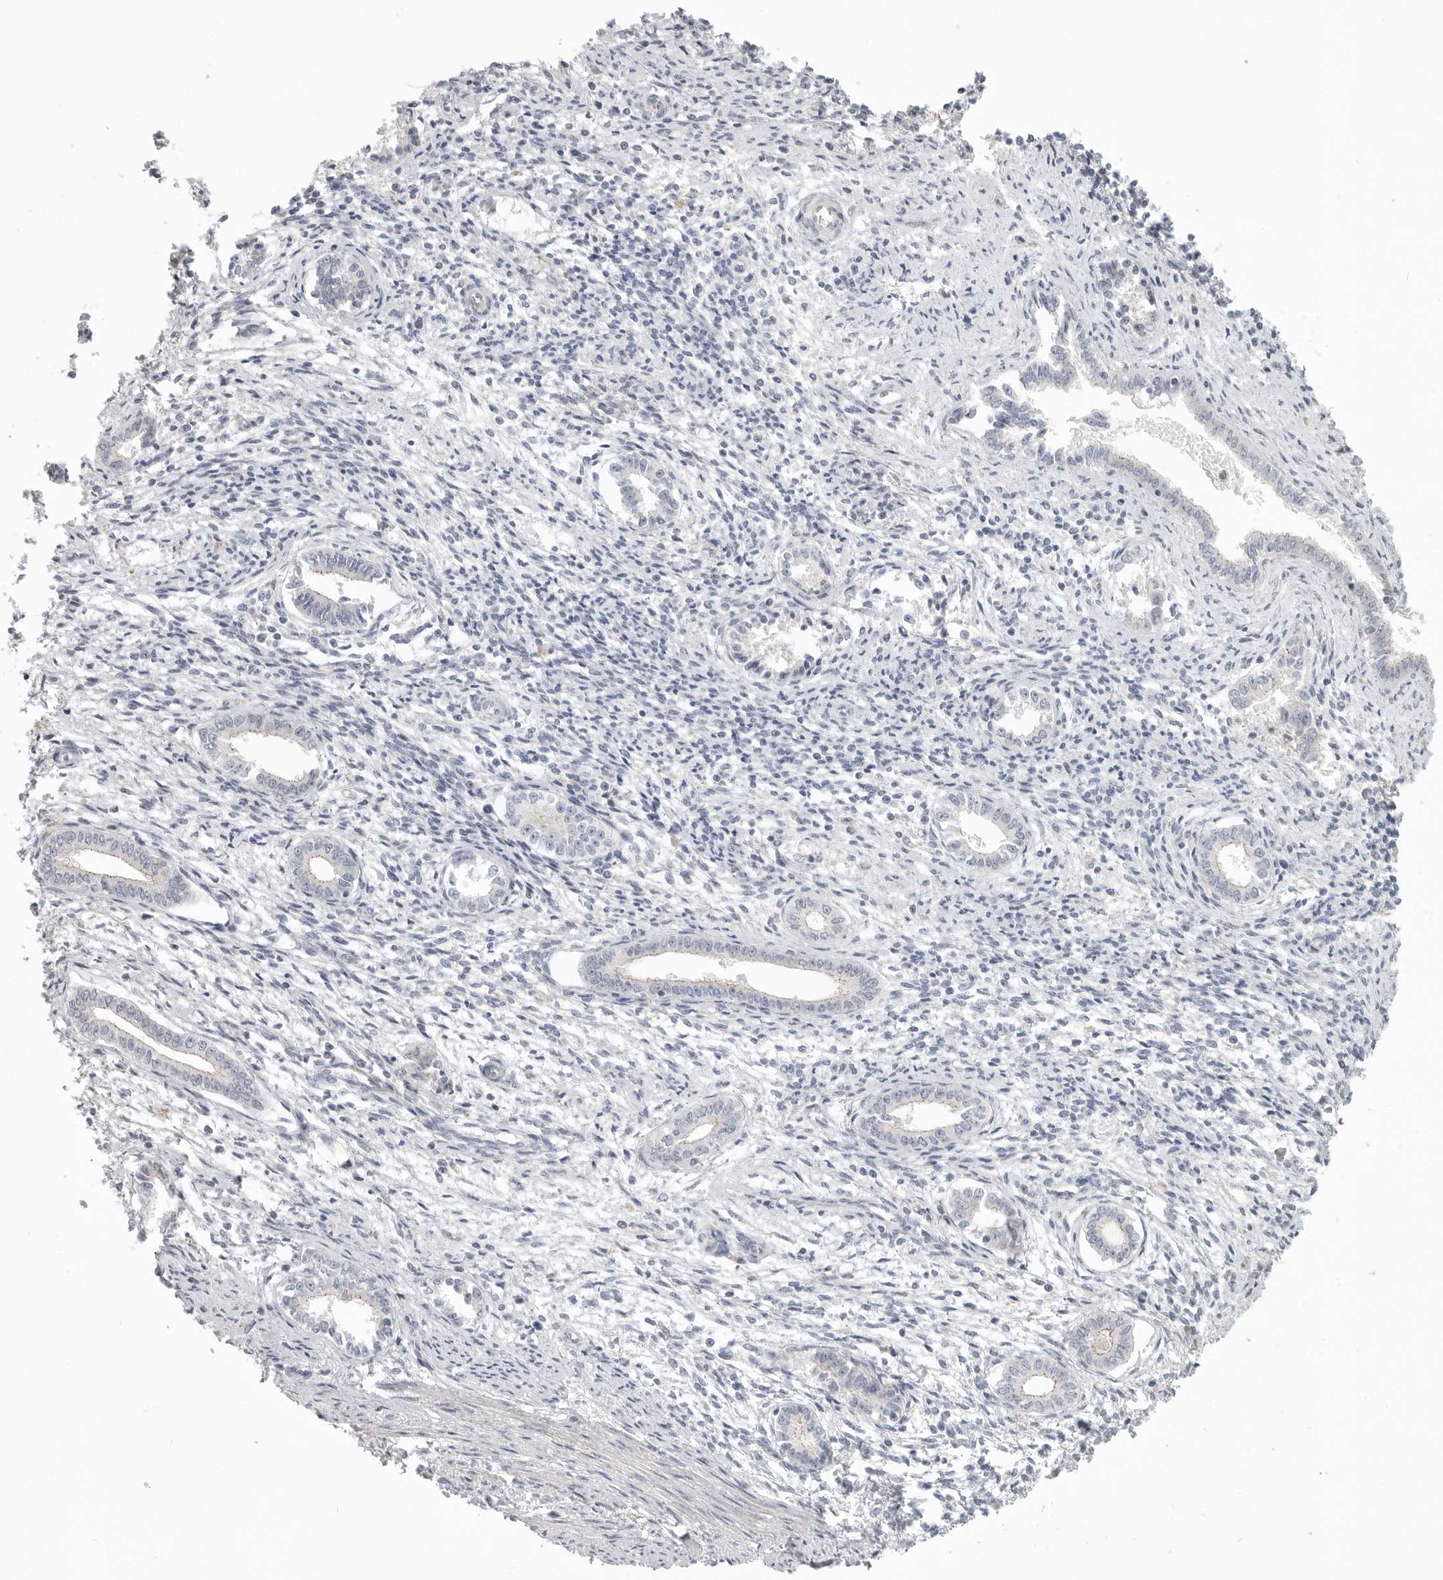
{"staining": {"intensity": "negative", "quantity": "none", "location": "none"}, "tissue": "endometrium", "cell_type": "Cells in endometrial stroma", "image_type": "normal", "snomed": [{"axis": "morphology", "description": "Normal tissue, NOS"}, {"axis": "topography", "description": "Endometrium"}], "caption": "This is an immunohistochemistry (IHC) micrograph of normal human endometrium. There is no expression in cells in endometrial stroma.", "gene": "STAB2", "patient": {"sex": "female", "age": 56}}